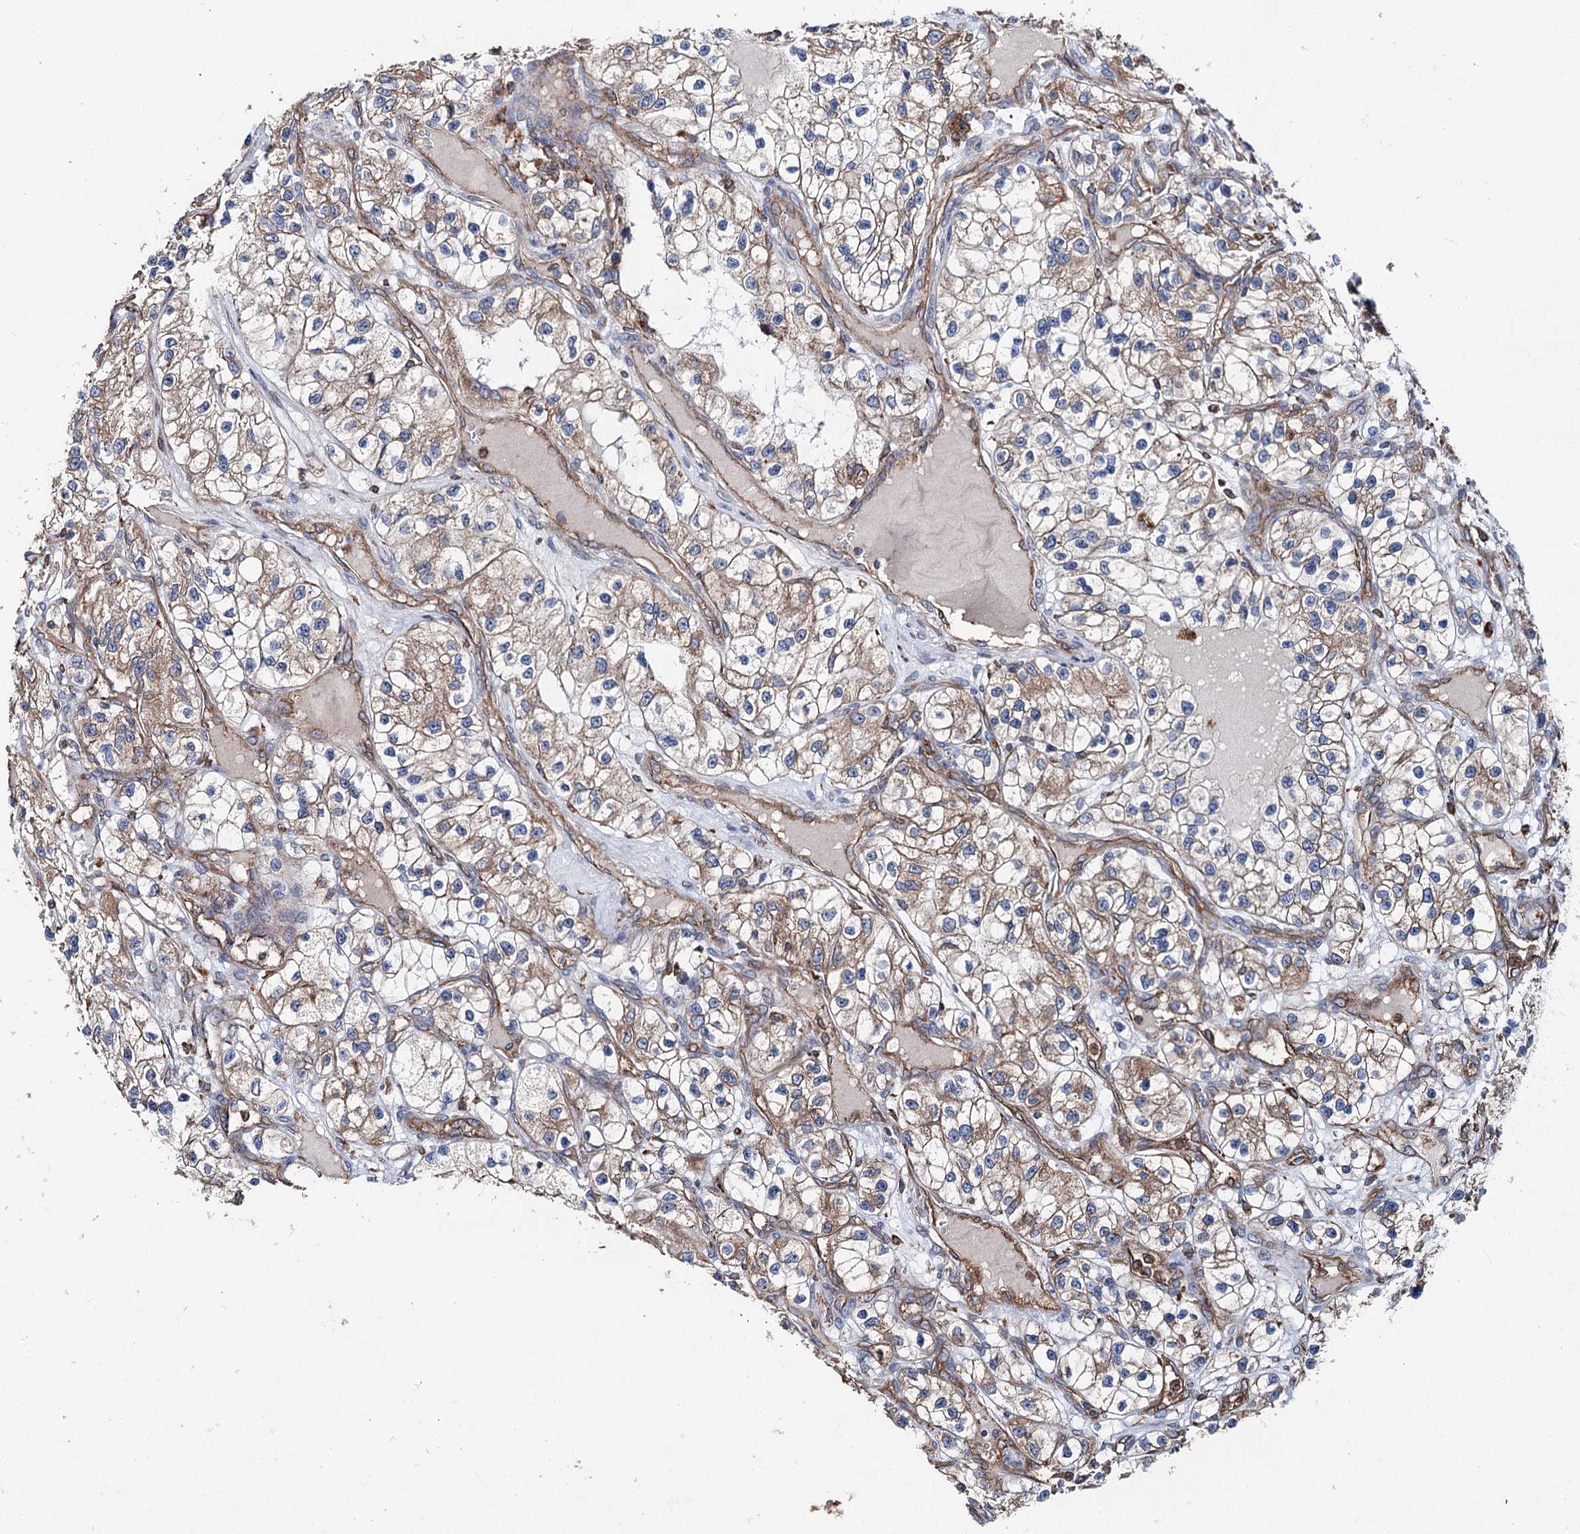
{"staining": {"intensity": "moderate", "quantity": "25%-75%", "location": "cytoplasmic/membranous"}, "tissue": "renal cancer", "cell_type": "Tumor cells", "image_type": "cancer", "snomed": [{"axis": "morphology", "description": "Adenocarcinoma, NOS"}, {"axis": "topography", "description": "Kidney"}], "caption": "Adenocarcinoma (renal) stained with a brown dye demonstrates moderate cytoplasmic/membranous positive staining in approximately 25%-75% of tumor cells.", "gene": "ERP29", "patient": {"sex": "female", "age": 57}}